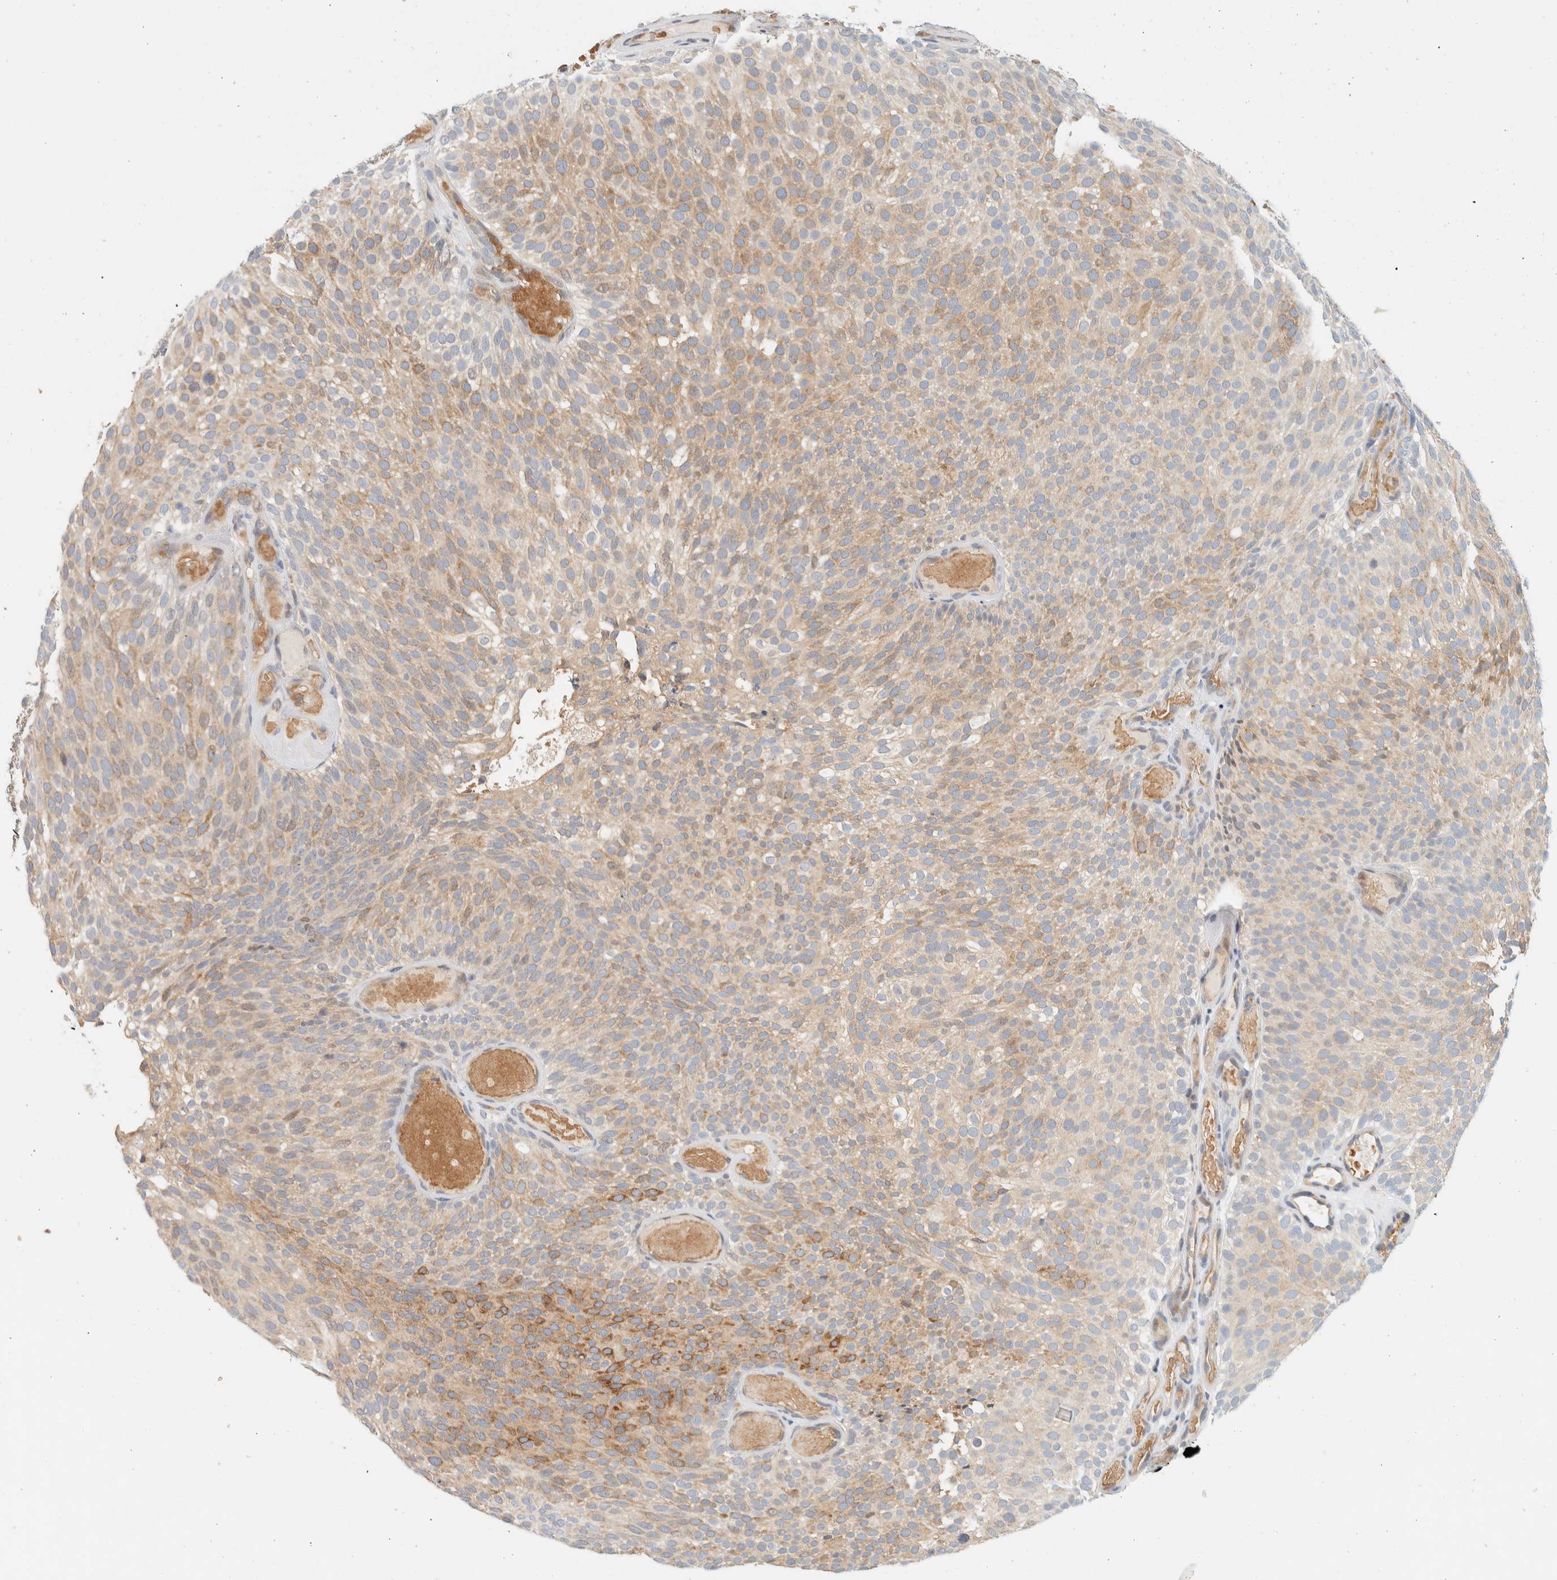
{"staining": {"intensity": "weak", "quantity": ">75%", "location": "cytoplasmic/membranous"}, "tissue": "urothelial cancer", "cell_type": "Tumor cells", "image_type": "cancer", "snomed": [{"axis": "morphology", "description": "Urothelial carcinoma, Low grade"}, {"axis": "topography", "description": "Urinary bladder"}], "caption": "Tumor cells show low levels of weak cytoplasmic/membranous expression in approximately >75% of cells in human urothelial cancer.", "gene": "SUMF2", "patient": {"sex": "male", "age": 78}}